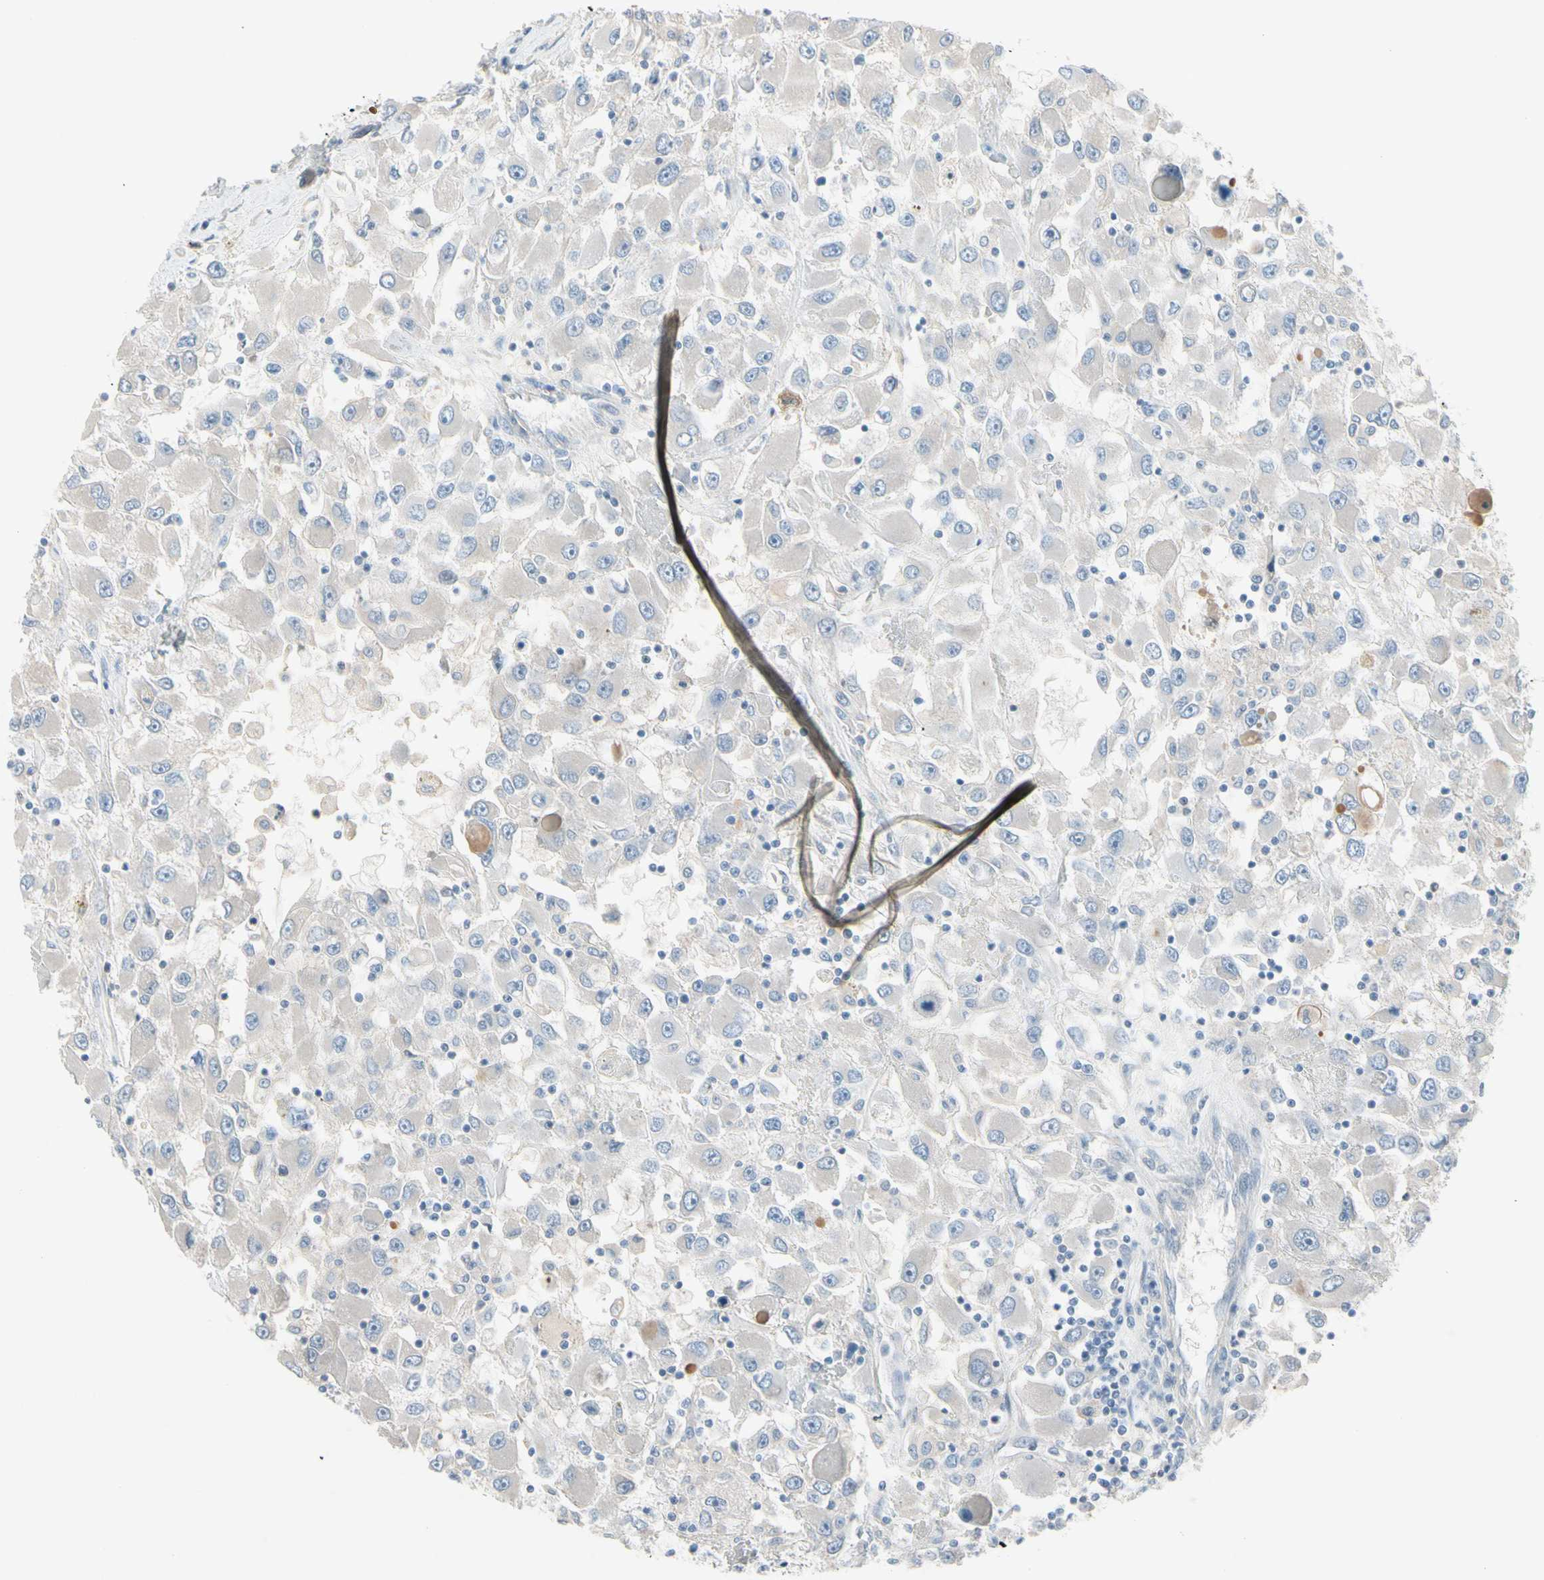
{"staining": {"intensity": "negative", "quantity": "none", "location": "none"}, "tissue": "renal cancer", "cell_type": "Tumor cells", "image_type": "cancer", "snomed": [{"axis": "morphology", "description": "Adenocarcinoma, NOS"}, {"axis": "topography", "description": "Kidney"}], "caption": "An image of human renal adenocarcinoma is negative for staining in tumor cells. The staining was performed using DAB to visualize the protein expression in brown, while the nuclei were stained in blue with hematoxylin (Magnification: 20x).", "gene": "CYP2E1", "patient": {"sex": "female", "age": 52}}